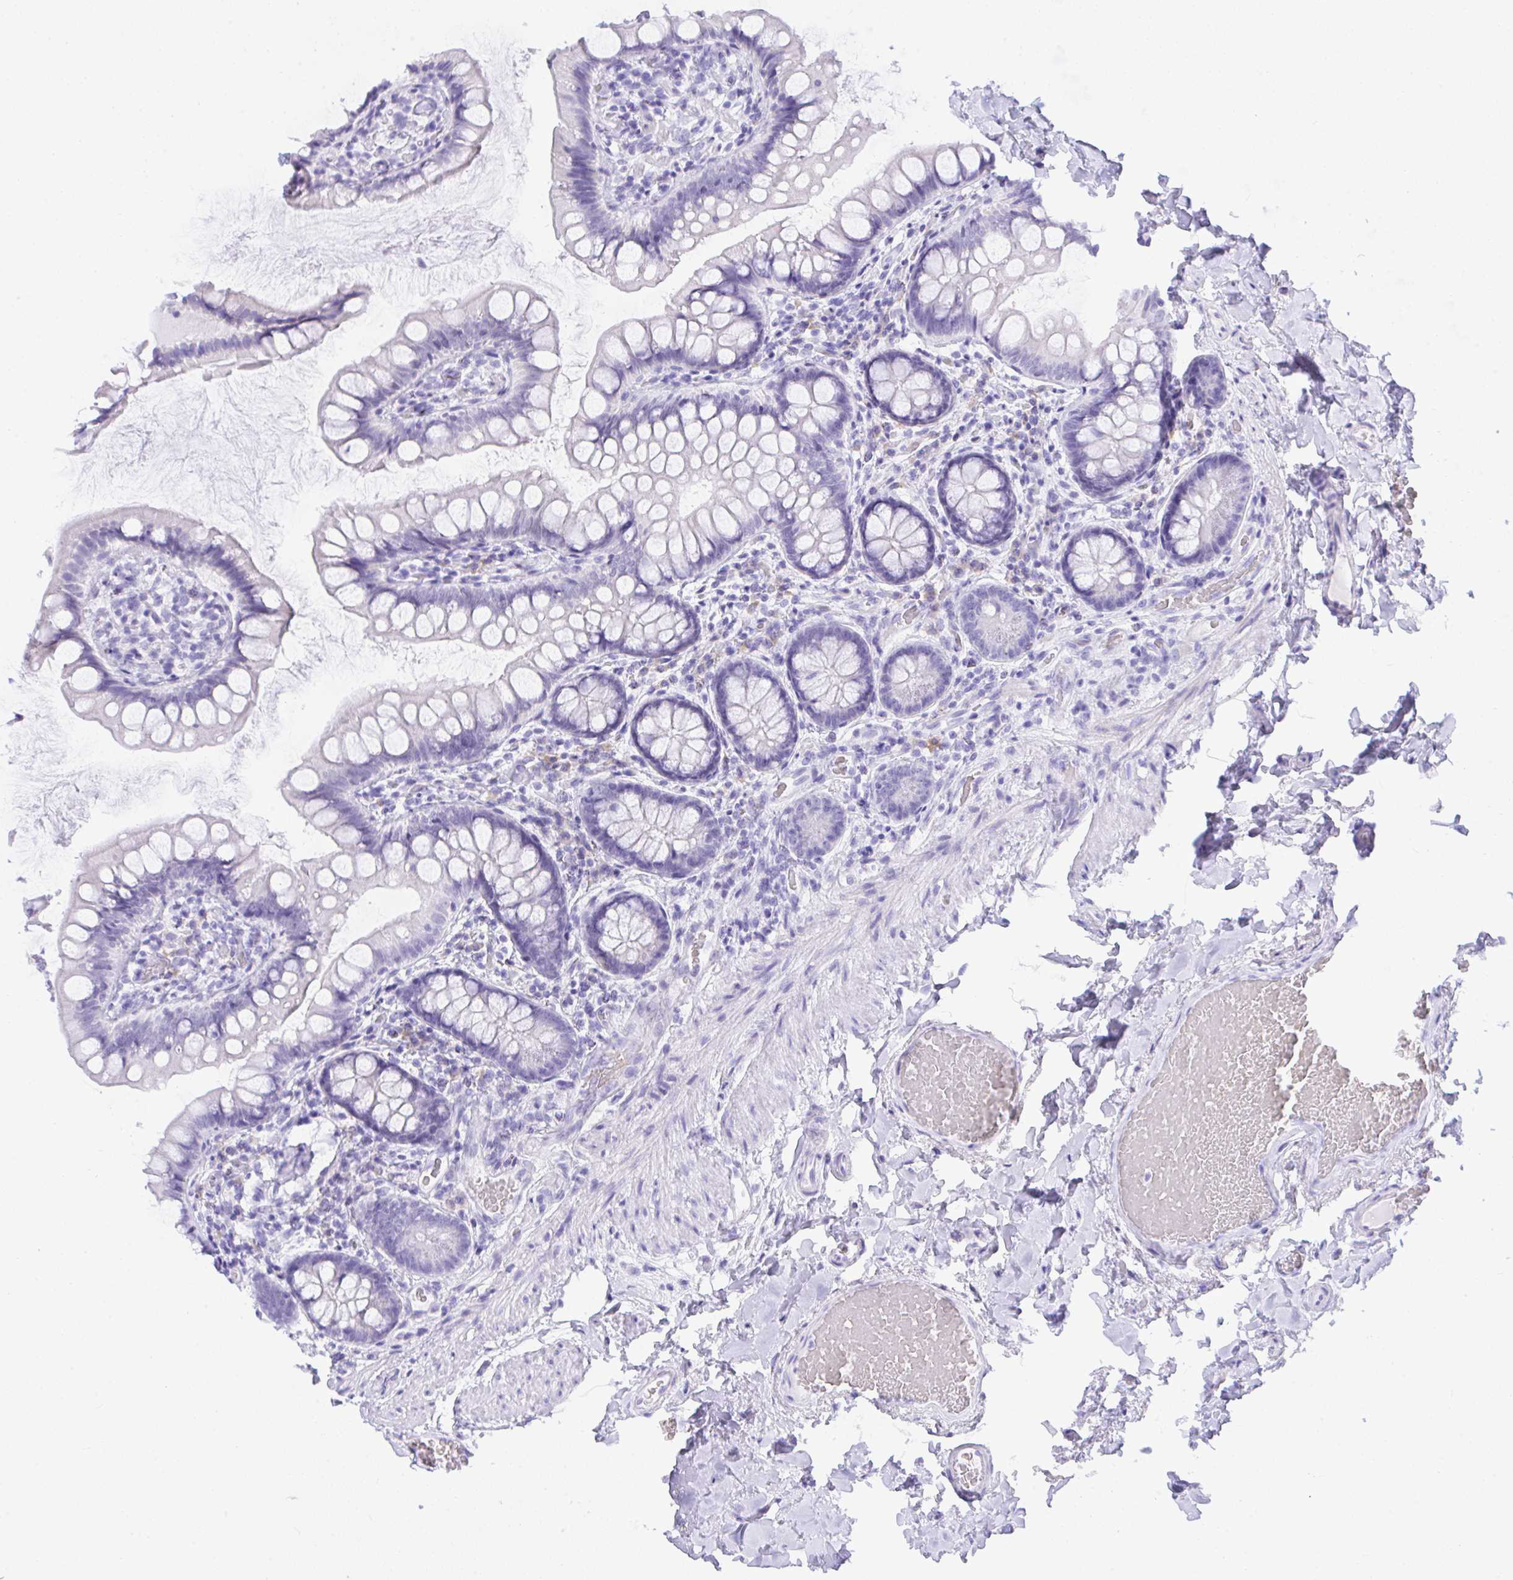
{"staining": {"intensity": "negative", "quantity": "none", "location": "none"}, "tissue": "small intestine", "cell_type": "Glandular cells", "image_type": "normal", "snomed": [{"axis": "morphology", "description": "Normal tissue, NOS"}, {"axis": "topography", "description": "Small intestine"}], "caption": "DAB (3,3'-diaminobenzidine) immunohistochemical staining of unremarkable small intestine reveals no significant staining in glandular cells.", "gene": "SEL1L2", "patient": {"sex": "male", "age": 70}}